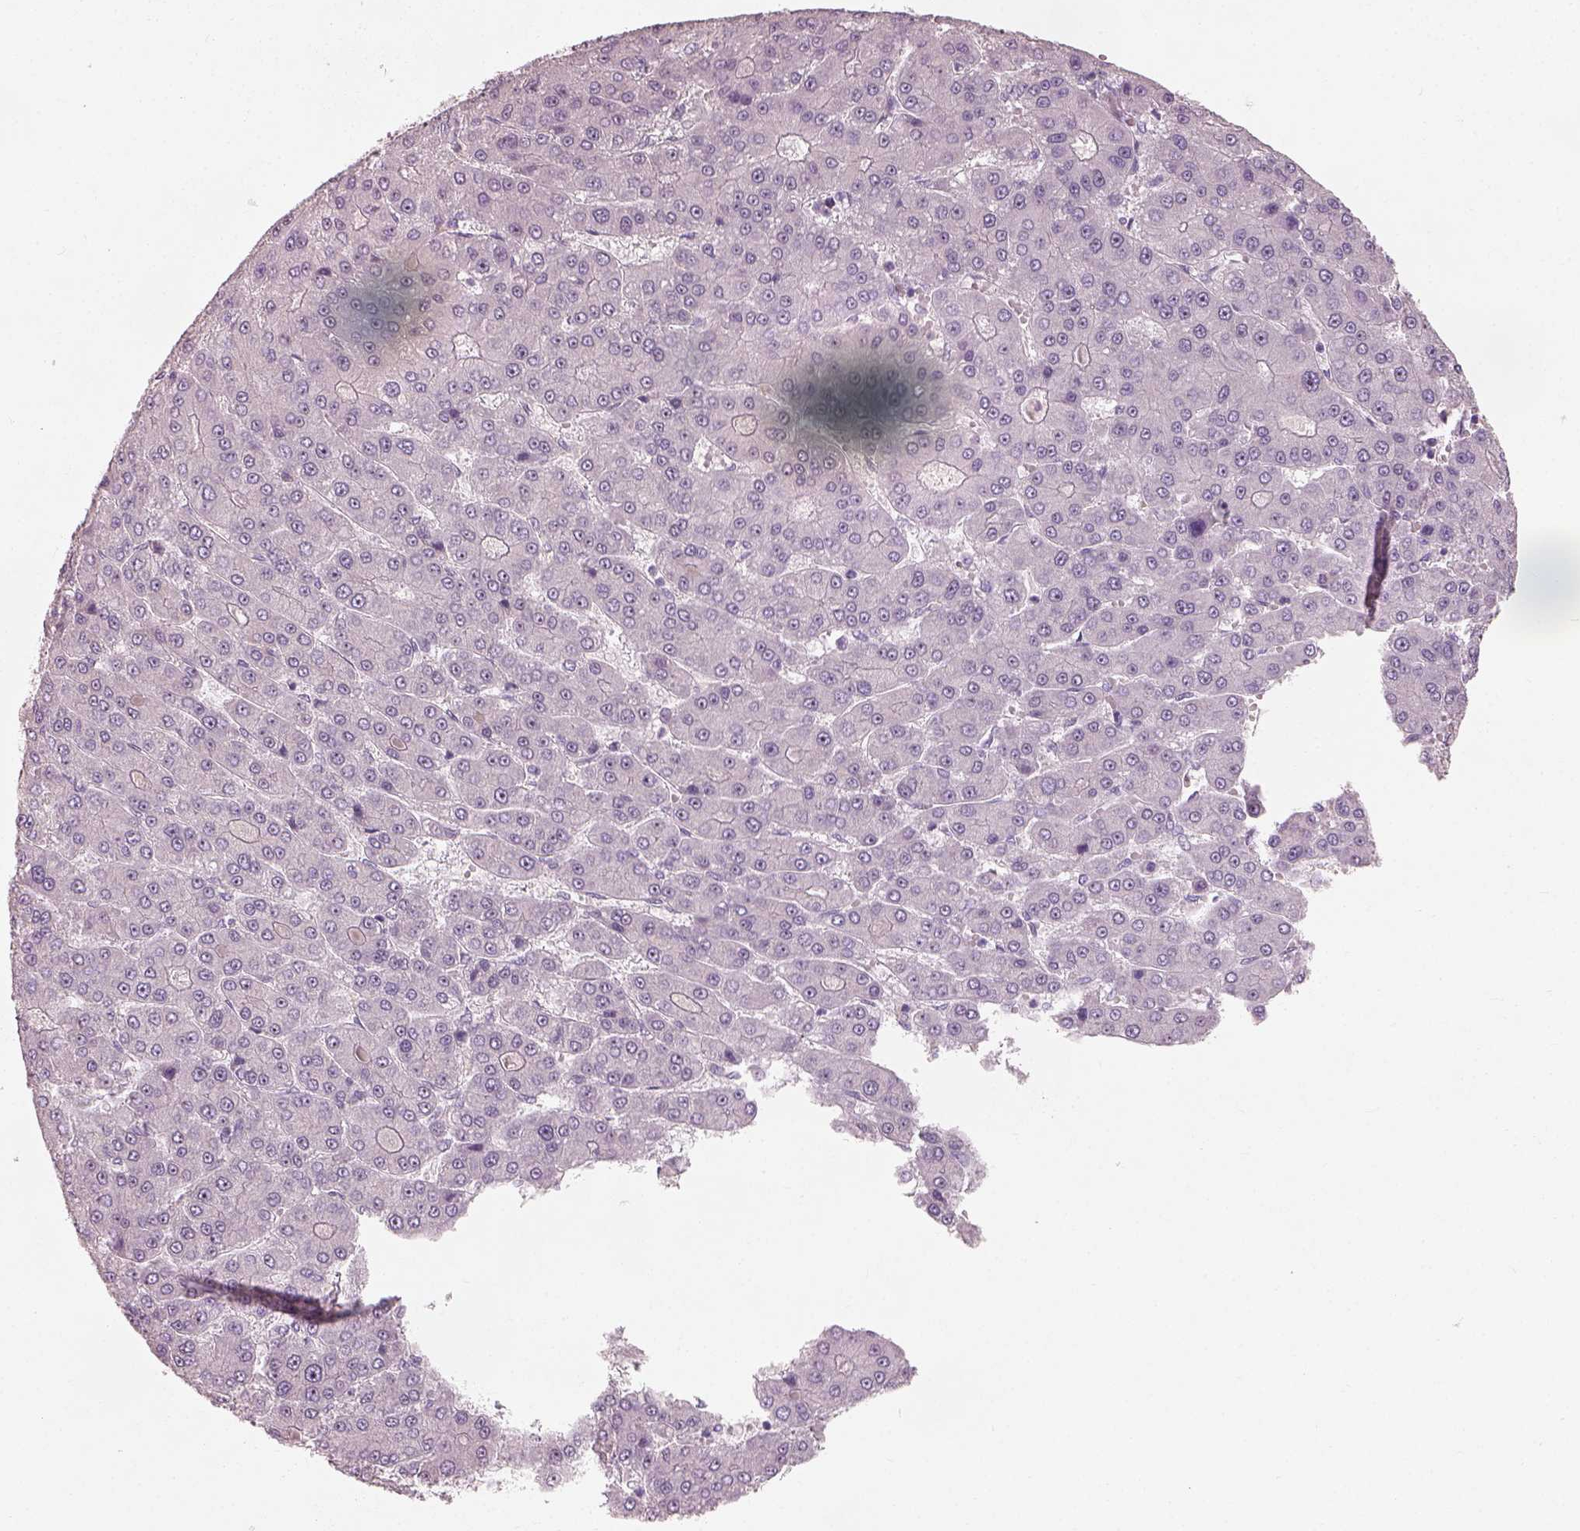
{"staining": {"intensity": "negative", "quantity": "none", "location": "none"}, "tissue": "liver cancer", "cell_type": "Tumor cells", "image_type": "cancer", "snomed": [{"axis": "morphology", "description": "Carcinoma, Hepatocellular, NOS"}, {"axis": "topography", "description": "Liver"}], "caption": "Micrograph shows no significant protein staining in tumor cells of hepatocellular carcinoma (liver).", "gene": "CDS1", "patient": {"sex": "male", "age": 70}}